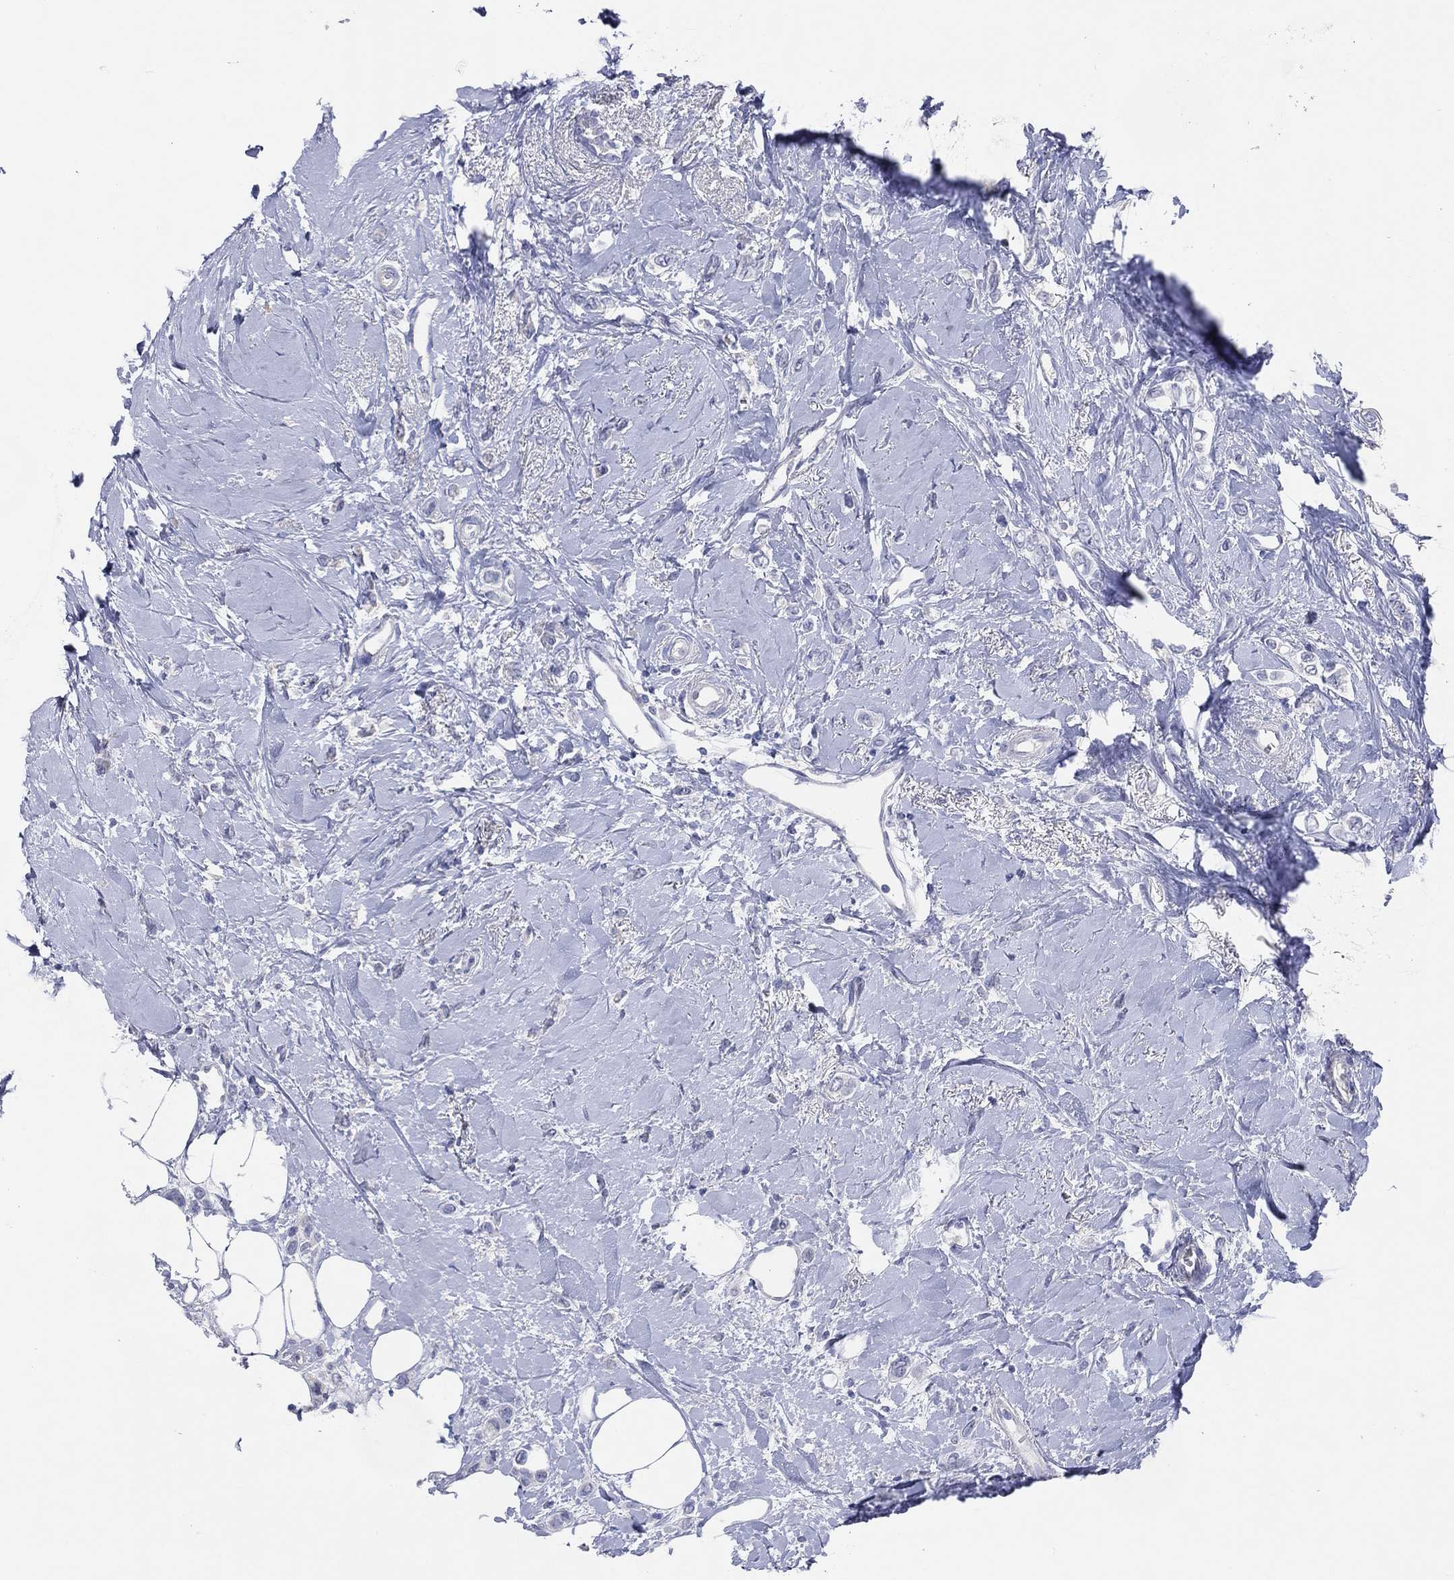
{"staining": {"intensity": "negative", "quantity": "none", "location": "none"}, "tissue": "breast cancer", "cell_type": "Tumor cells", "image_type": "cancer", "snomed": [{"axis": "morphology", "description": "Lobular carcinoma"}, {"axis": "topography", "description": "Breast"}], "caption": "A micrograph of human breast cancer is negative for staining in tumor cells.", "gene": "DNAH6", "patient": {"sex": "female", "age": 66}}